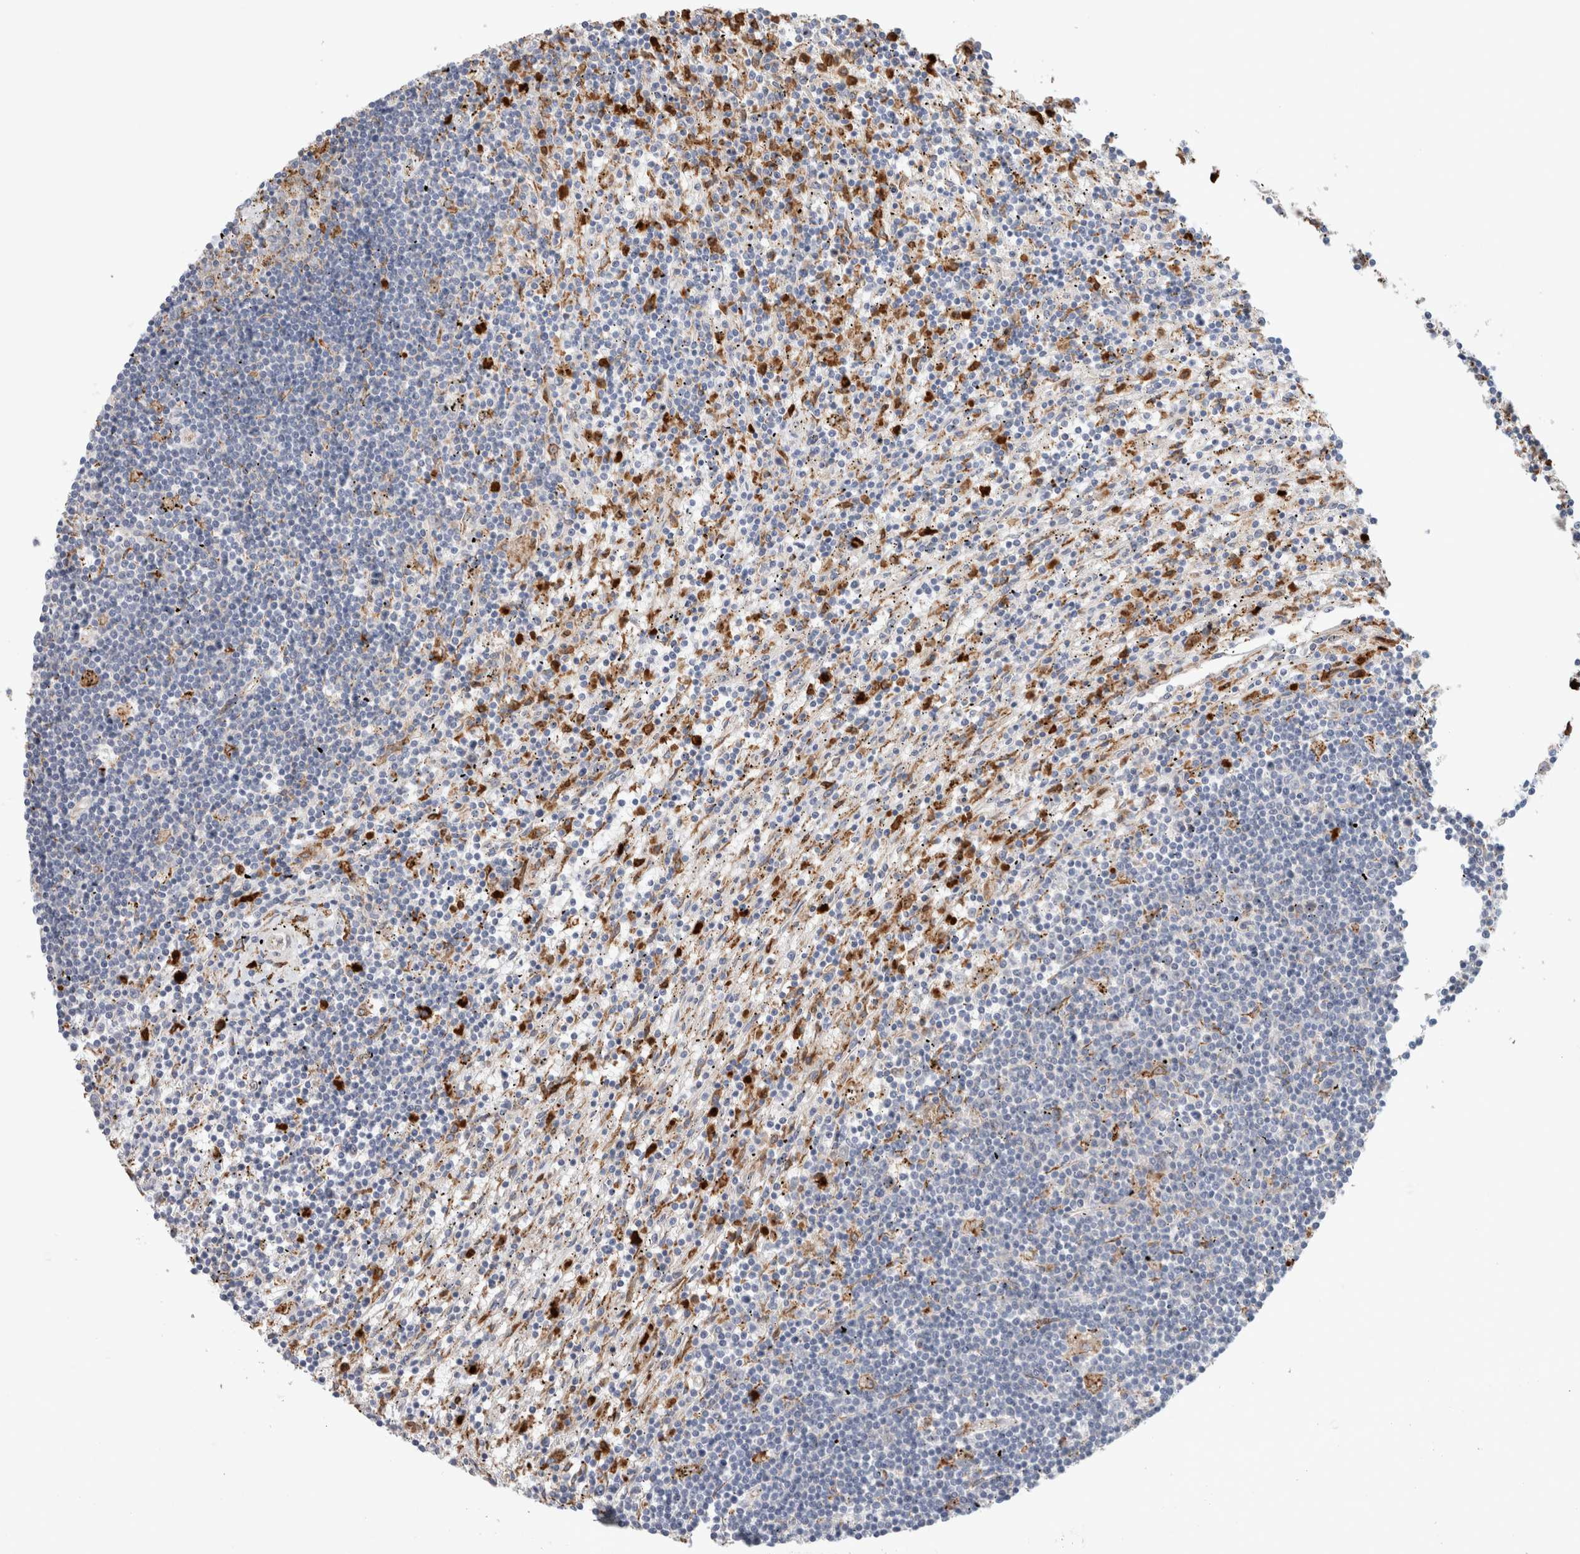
{"staining": {"intensity": "negative", "quantity": "none", "location": "none"}, "tissue": "lymphoma", "cell_type": "Tumor cells", "image_type": "cancer", "snomed": [{"axis": "morphology", "description": "Malignant lymphoma, non-Hodgkin's type, Low grade"}, {"axis": "topography", "description": "Spleen"}], "caption": "Human low-grade malignant lymphoma, non-Hodgkin's type stained for a protein using immunohistochemistry shows no expression in tumor cells.", "gene": "P4HA1", "patient": {"sex": "male", "age": 76}}